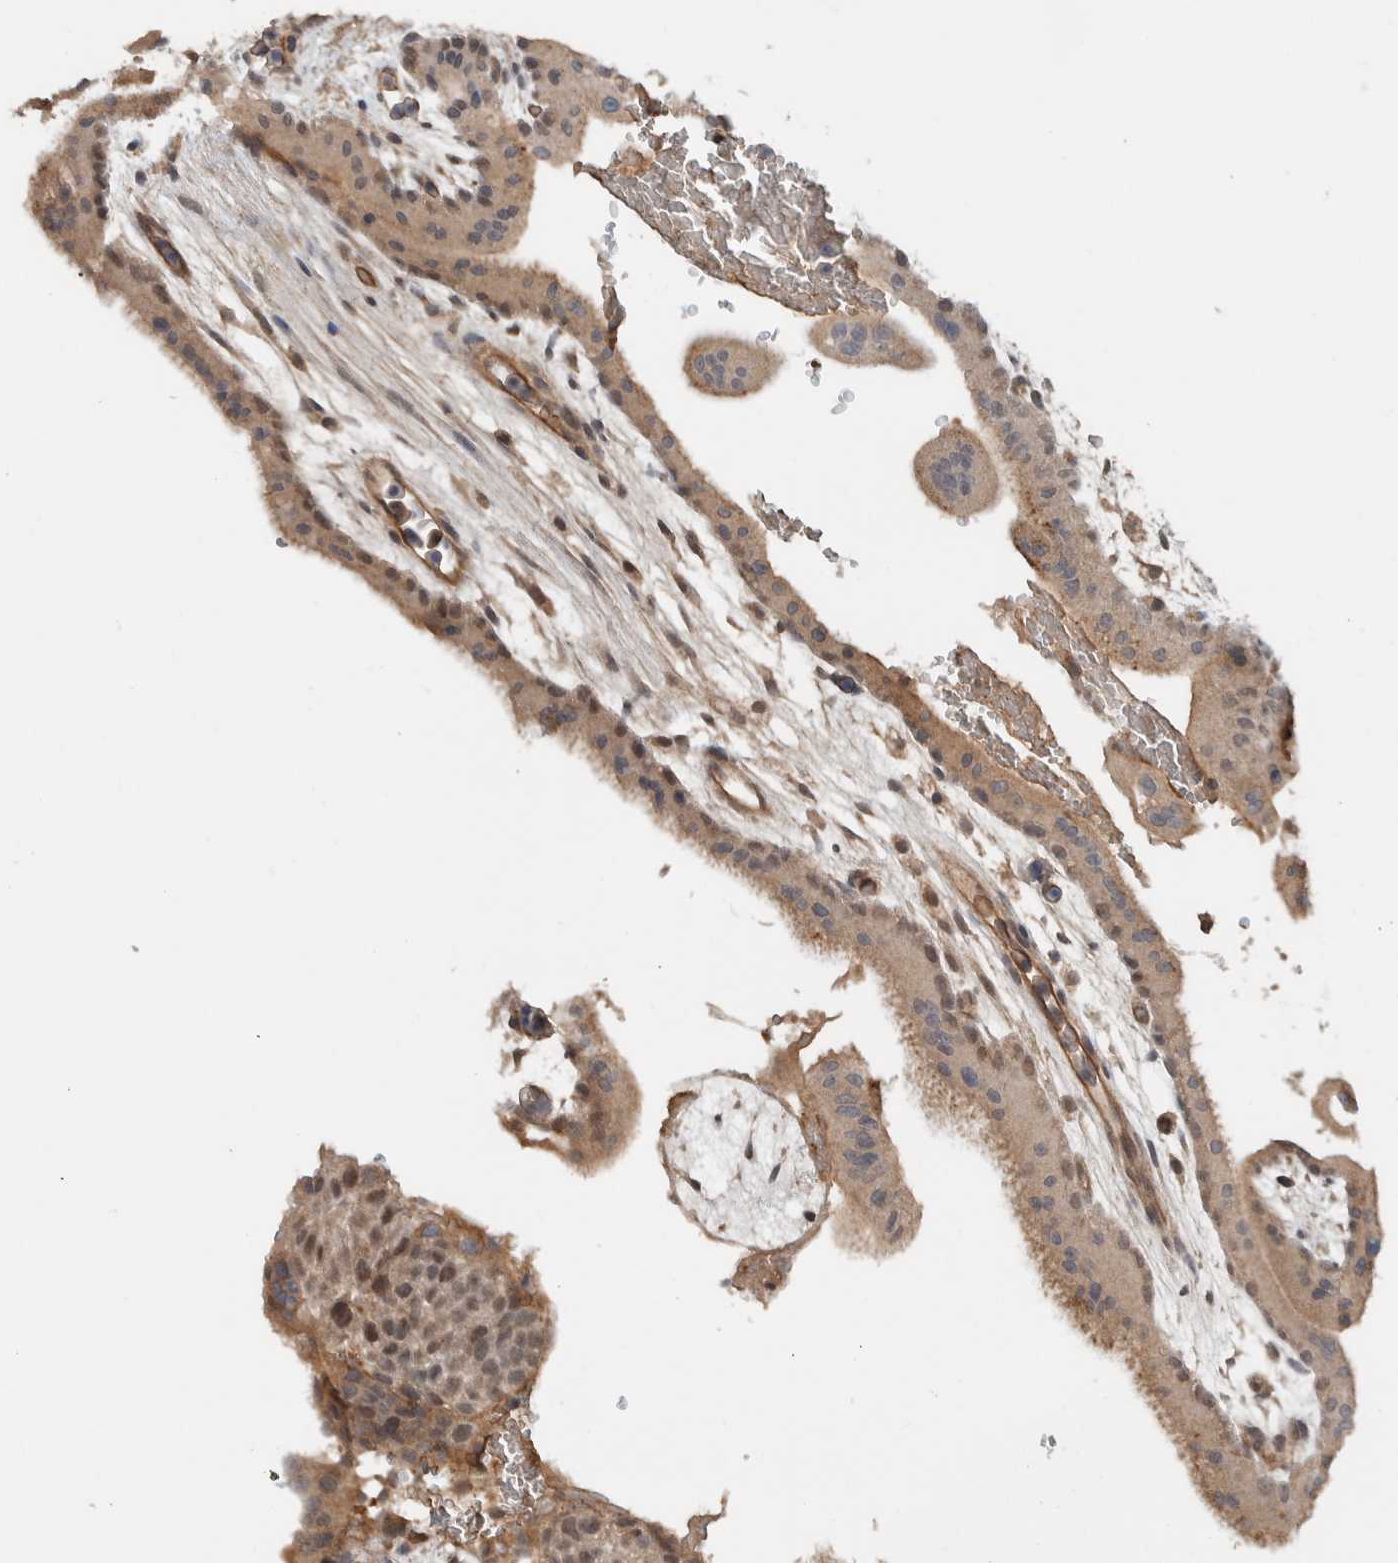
{"staining": {"intensity": "moderate", "quantity": ">75%", "location": "cytoplasmic/membranous"}, "tissue": "placenta", "cell_type": "Decidual cells", "image_type": "normal", "snomed": [{"axis": "morphology", "description": "Normal tissue, NOS"}, {"axis": "topography", "description": "Placenta"}], "caption": "A high-resolution image shows immunohistochemistry (IHC) staining of unremarkable placenta, which shows moderate cytoplasmic/membranous positivity in approximately >75% of decidual cells.", "gene": "ARMC7", "patient": {"sex": "female", "age": 35}}